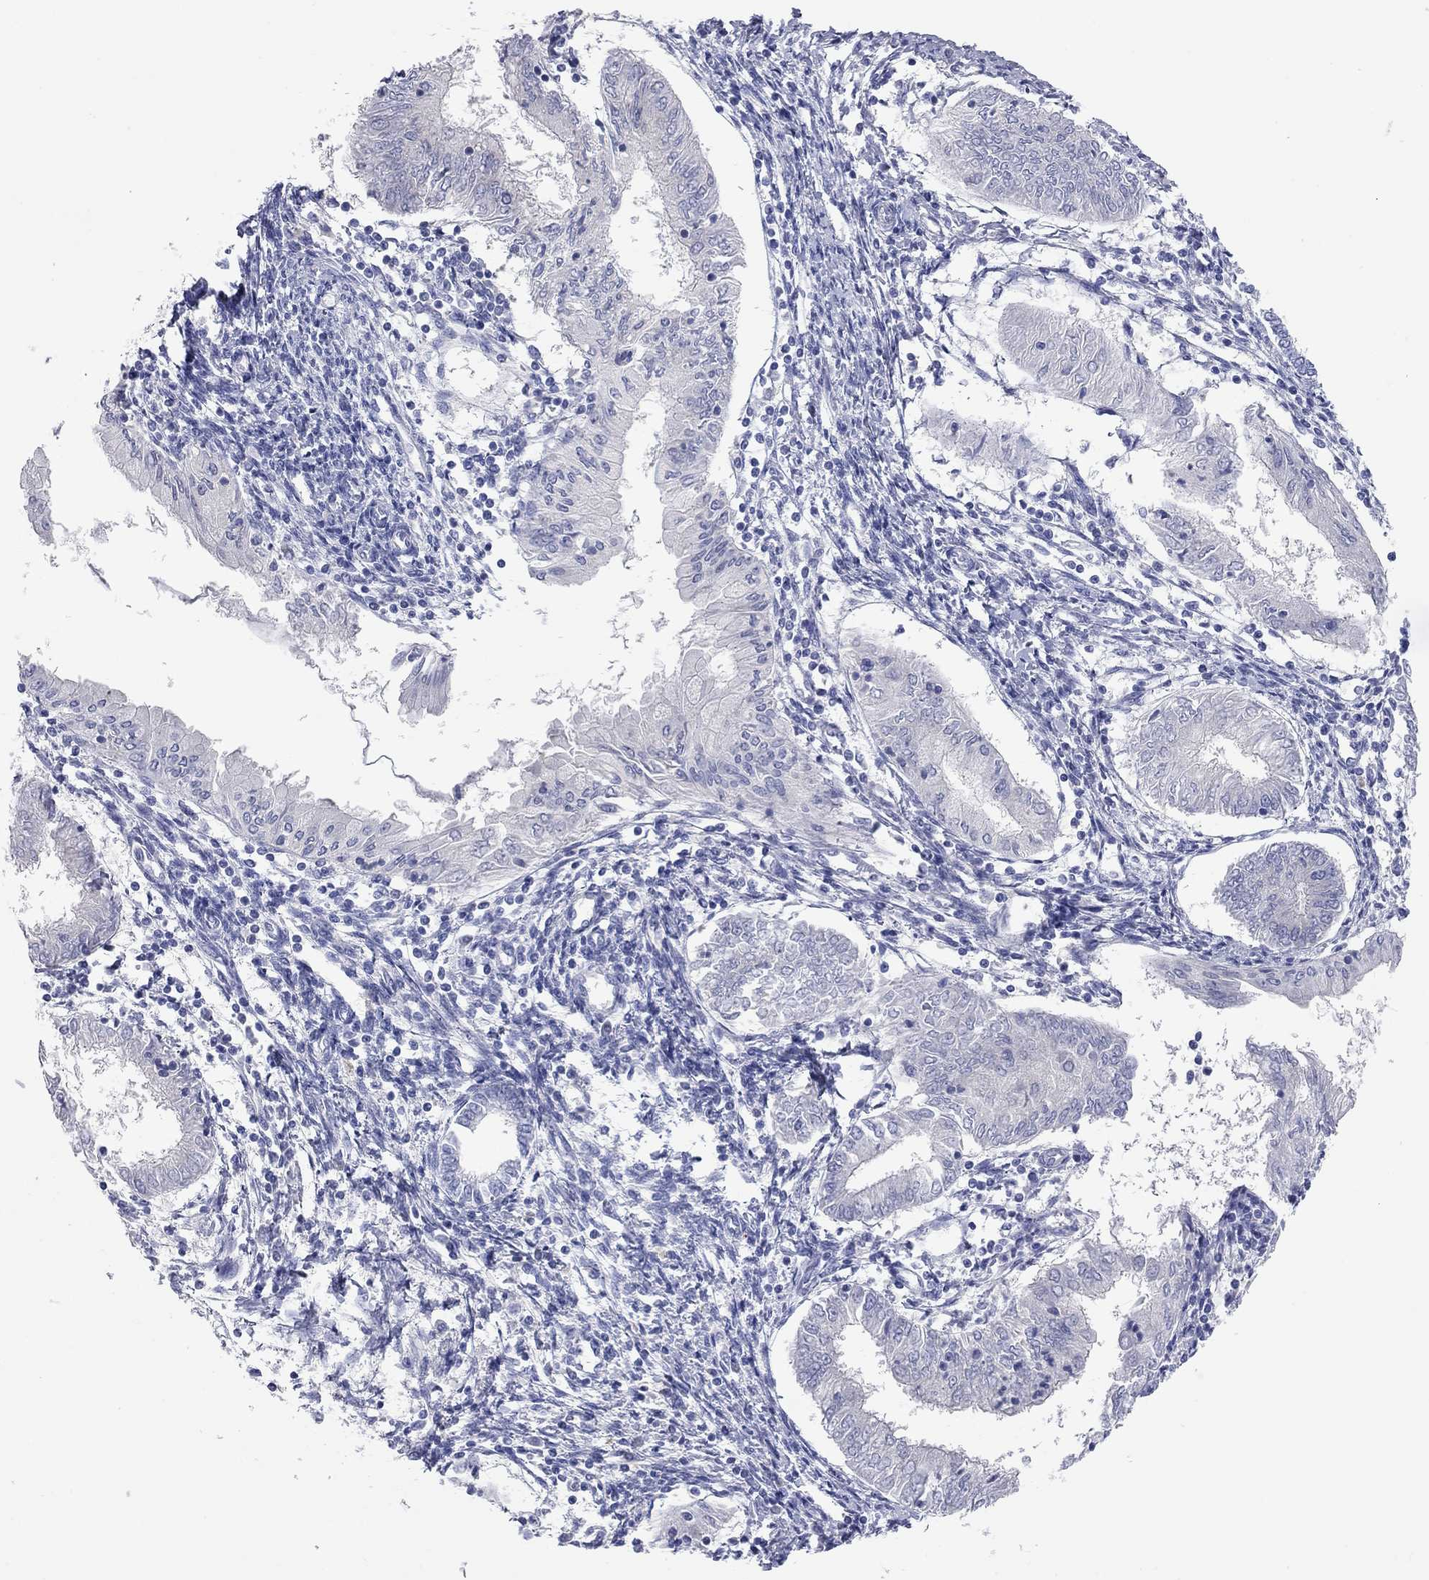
{"staining": {"intensity": "negative", "quantity": "none", "location": "none"}, "tissue": "endometrial cancer", "cell_type": "Tumor cells", "image_type": "cancer", "snomed": [{"axis": "morphology", "description": "Adenocarcinoma, NOS"}, {"axis": "topography", "description": "Endometrium"}], "caption": "Endometrial adenocarcinoma was stained to show a protein in brown. There is no significant expression in tumor cells.", "gene": "KCNB1", "patient": {"sex": "female", "age": 68}}